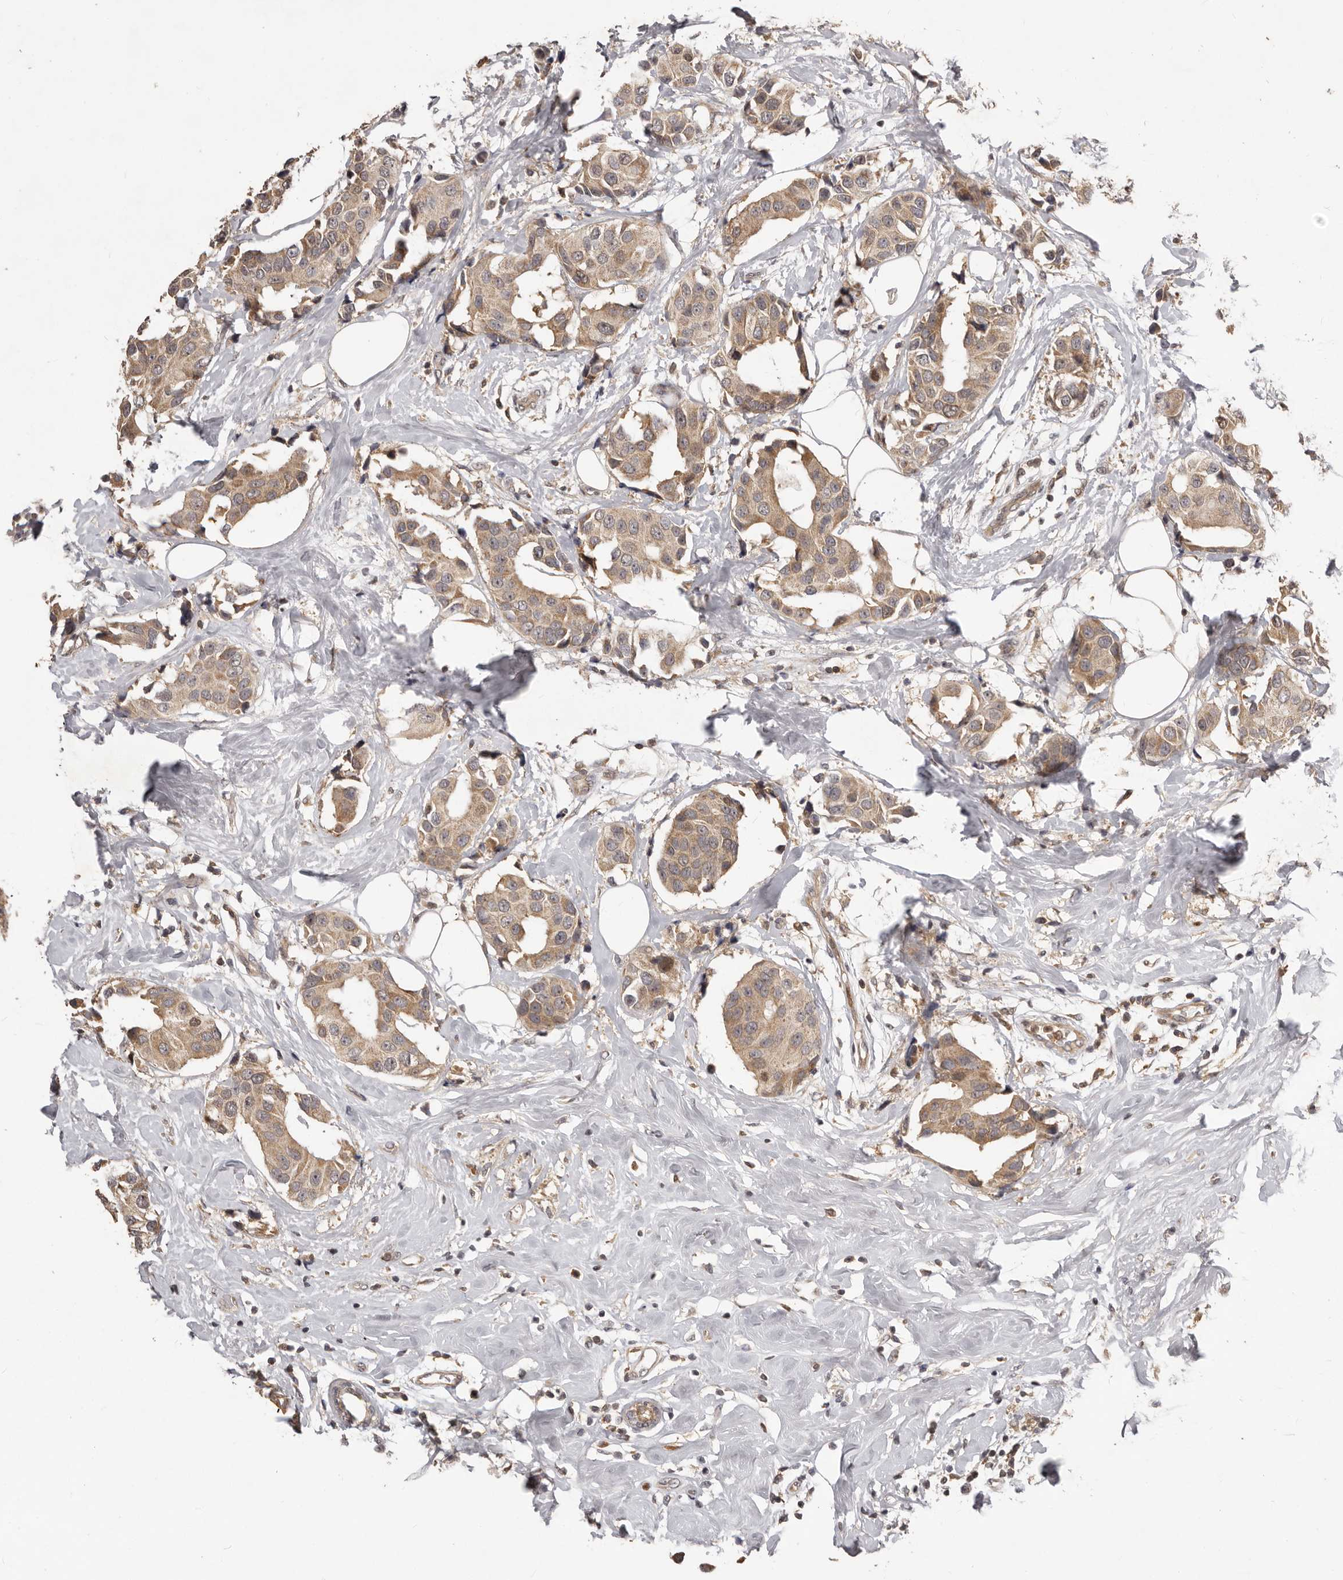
{"staining": {"intensity": "moderate", "quantity": ">75%", "location": "cytoplasmic/membranous"}, "tissue": "breast cancer", "cell_type": "Tumor cells", "image_type": "cancer", "snomed": [{"axis": "morphology", "description": "Normal tissue, NOS"}, {"axis": "morphology", "description": "Duct carcinoma"}, {"axis": "topography", "description": "Breast"}], "caption": "Protein staining by immunohistochemistry demonstrates moderate cytoplasmic/membranous expression in about >75% of tumor cells in breast cancer (infiltrating ductal carcinoma).", "gene": "RNF187", "patient": {"sex": "female", "age": 39}}